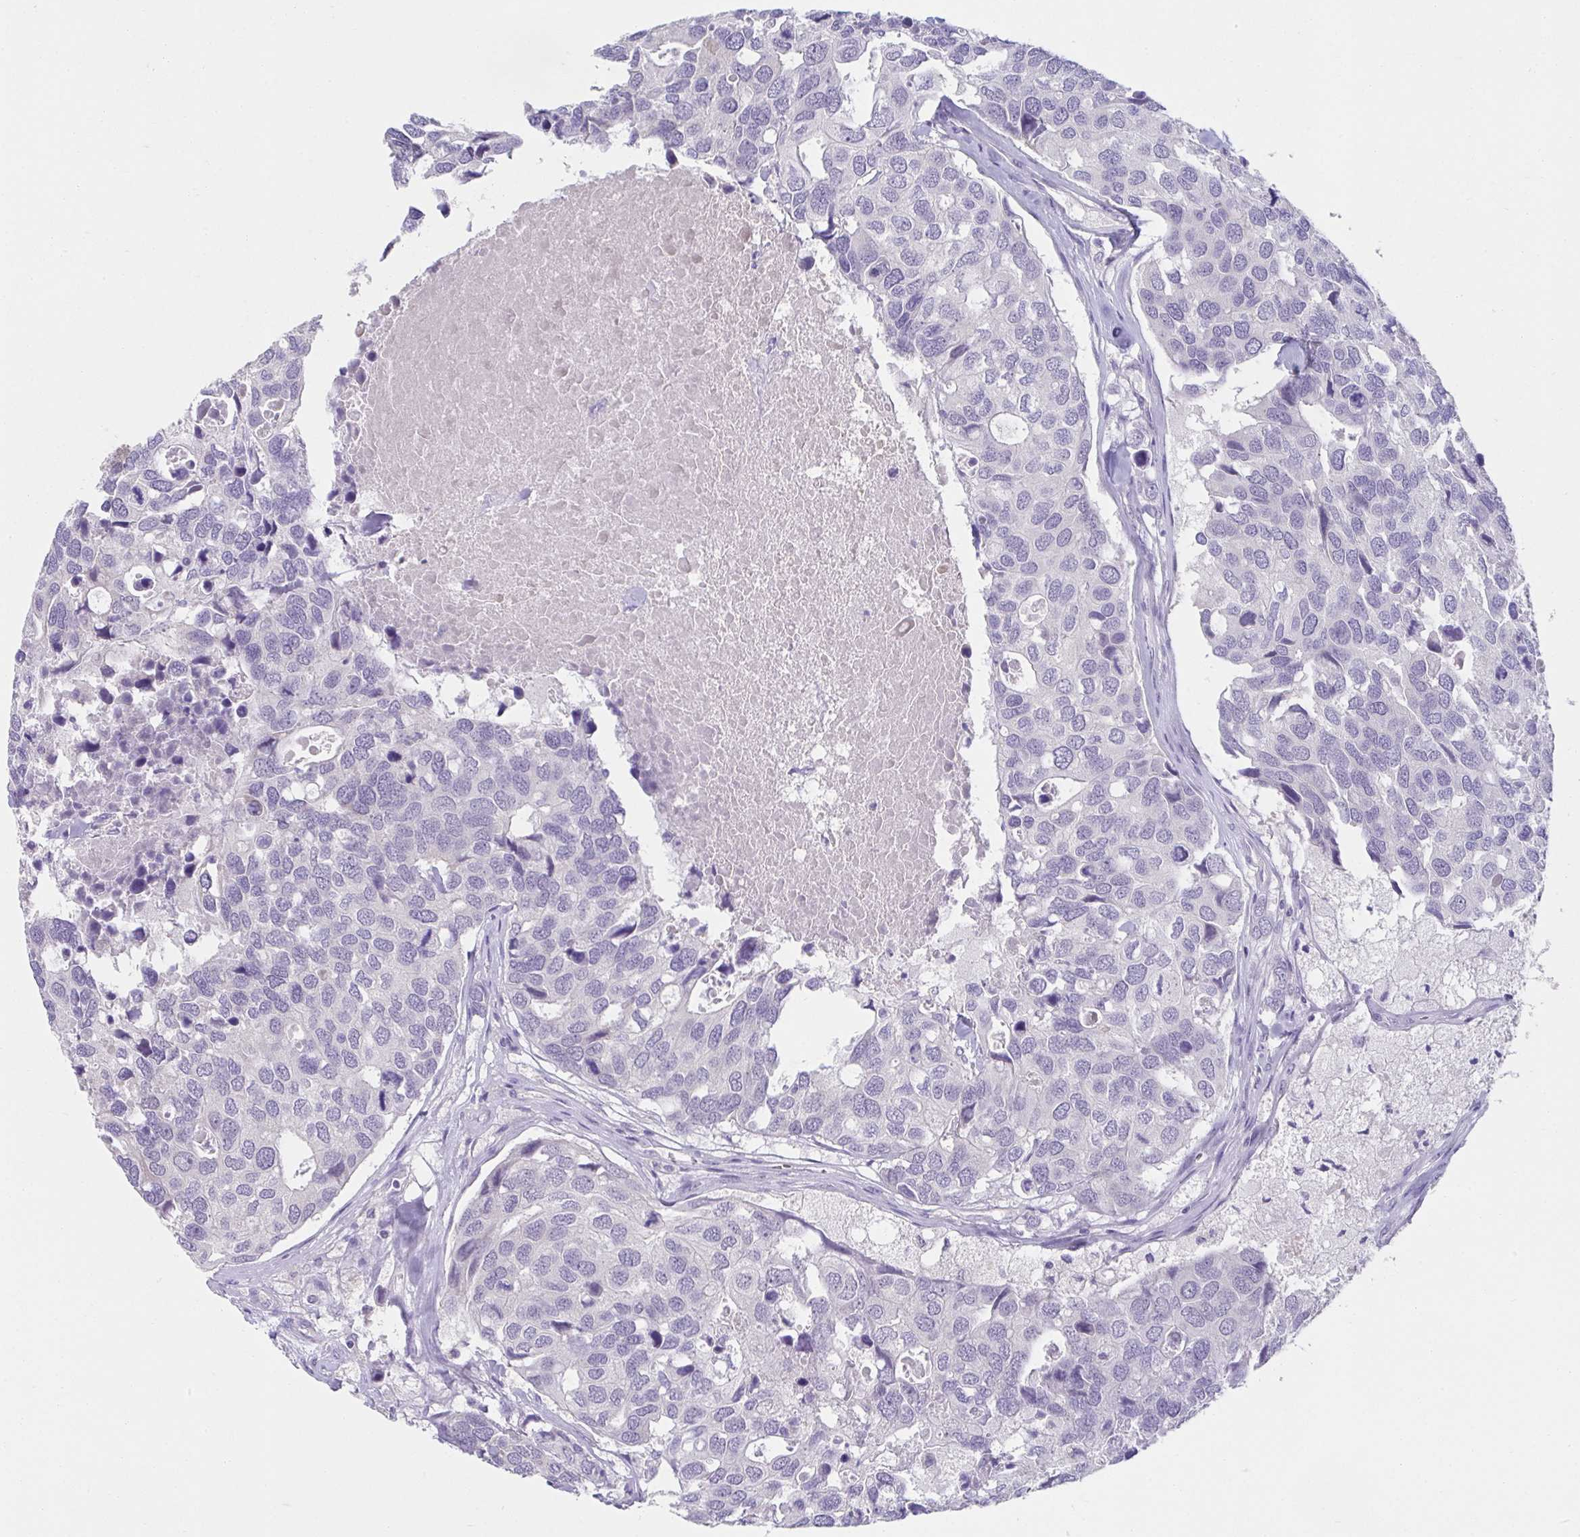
{"staining": {"intensity": "negative", "quantity": "none", "location": "none"}, "tissue": "breast cancer", "cell_type": "Tumor cells", "image_type": "cancer", "snomed": [{"axis": "morphology", "description": "Duct carcinoma"}, {"axis": "topography", "description": "Breast"}], "caption": "An immunohistochemistry (IHC) photomicrograph of breast cancer (intraductal carcinoma) is shown. There is no staining in tumor cells of breast cancer (intraductal carcinoma). Brightfield microscopy of immunohistochemistry stained with DAB (brown) and hematoxylin (blue), captured at high magnification.", "gene": "CXCR1", "patient": {"sex": "female", "age": 83}}